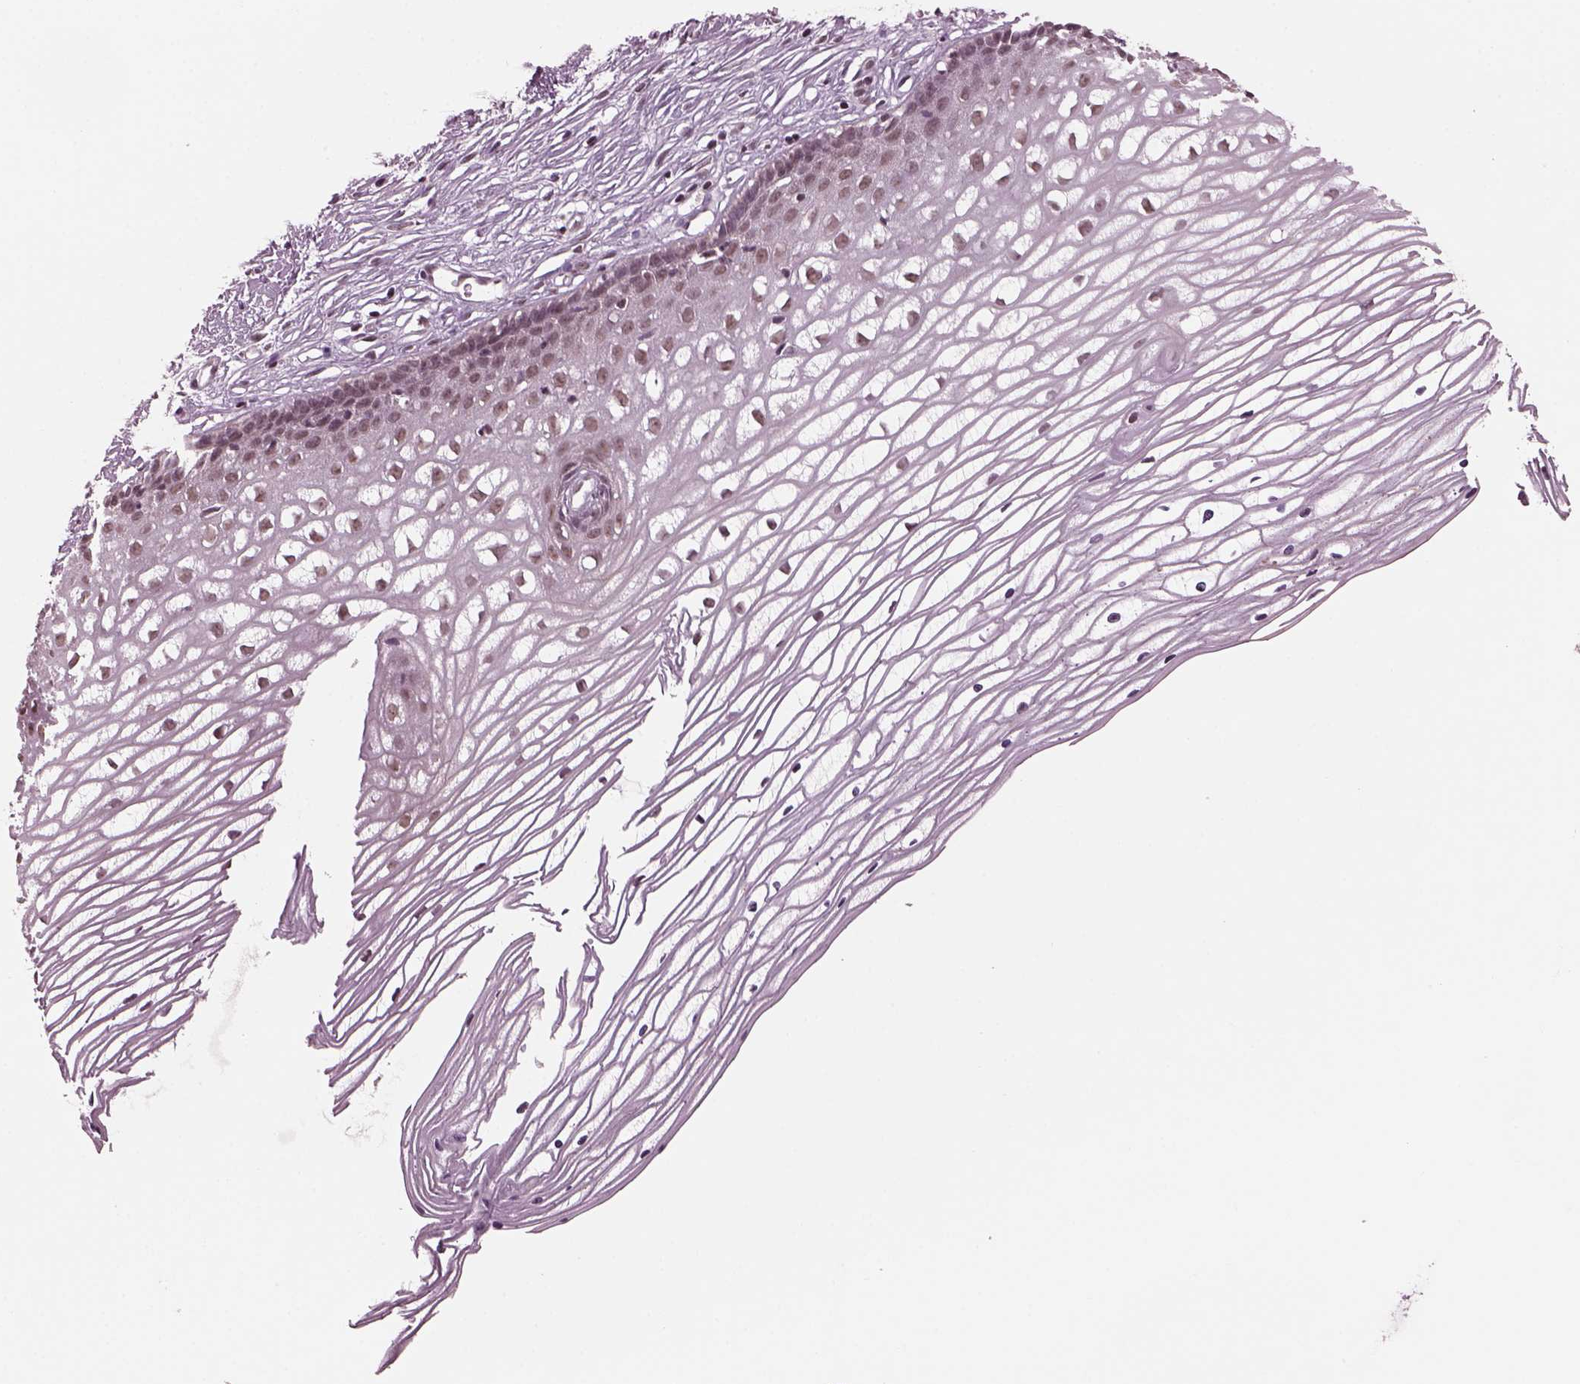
{"staining": {"intensity": "strong", "quantity": "<25%", "location": "cytoplasmic/membranous"}, "tissue": "cervix", "cell_type": "Glandular cells", "image_type": "normal", "snomed": [{"axis": "morphology", "description": "Normal tissue, NOS"}, {"axis": "topography", "description": "Cervix"}], "caption": "Glandular cells demonstrate medium levels of strong cytoplasmic/membranous expression in about <25% of cells in normal cervix. Nuclei are stained in blue.", "gene": "RUVBL2", "patient": {"sex": "female", "age": 40}}